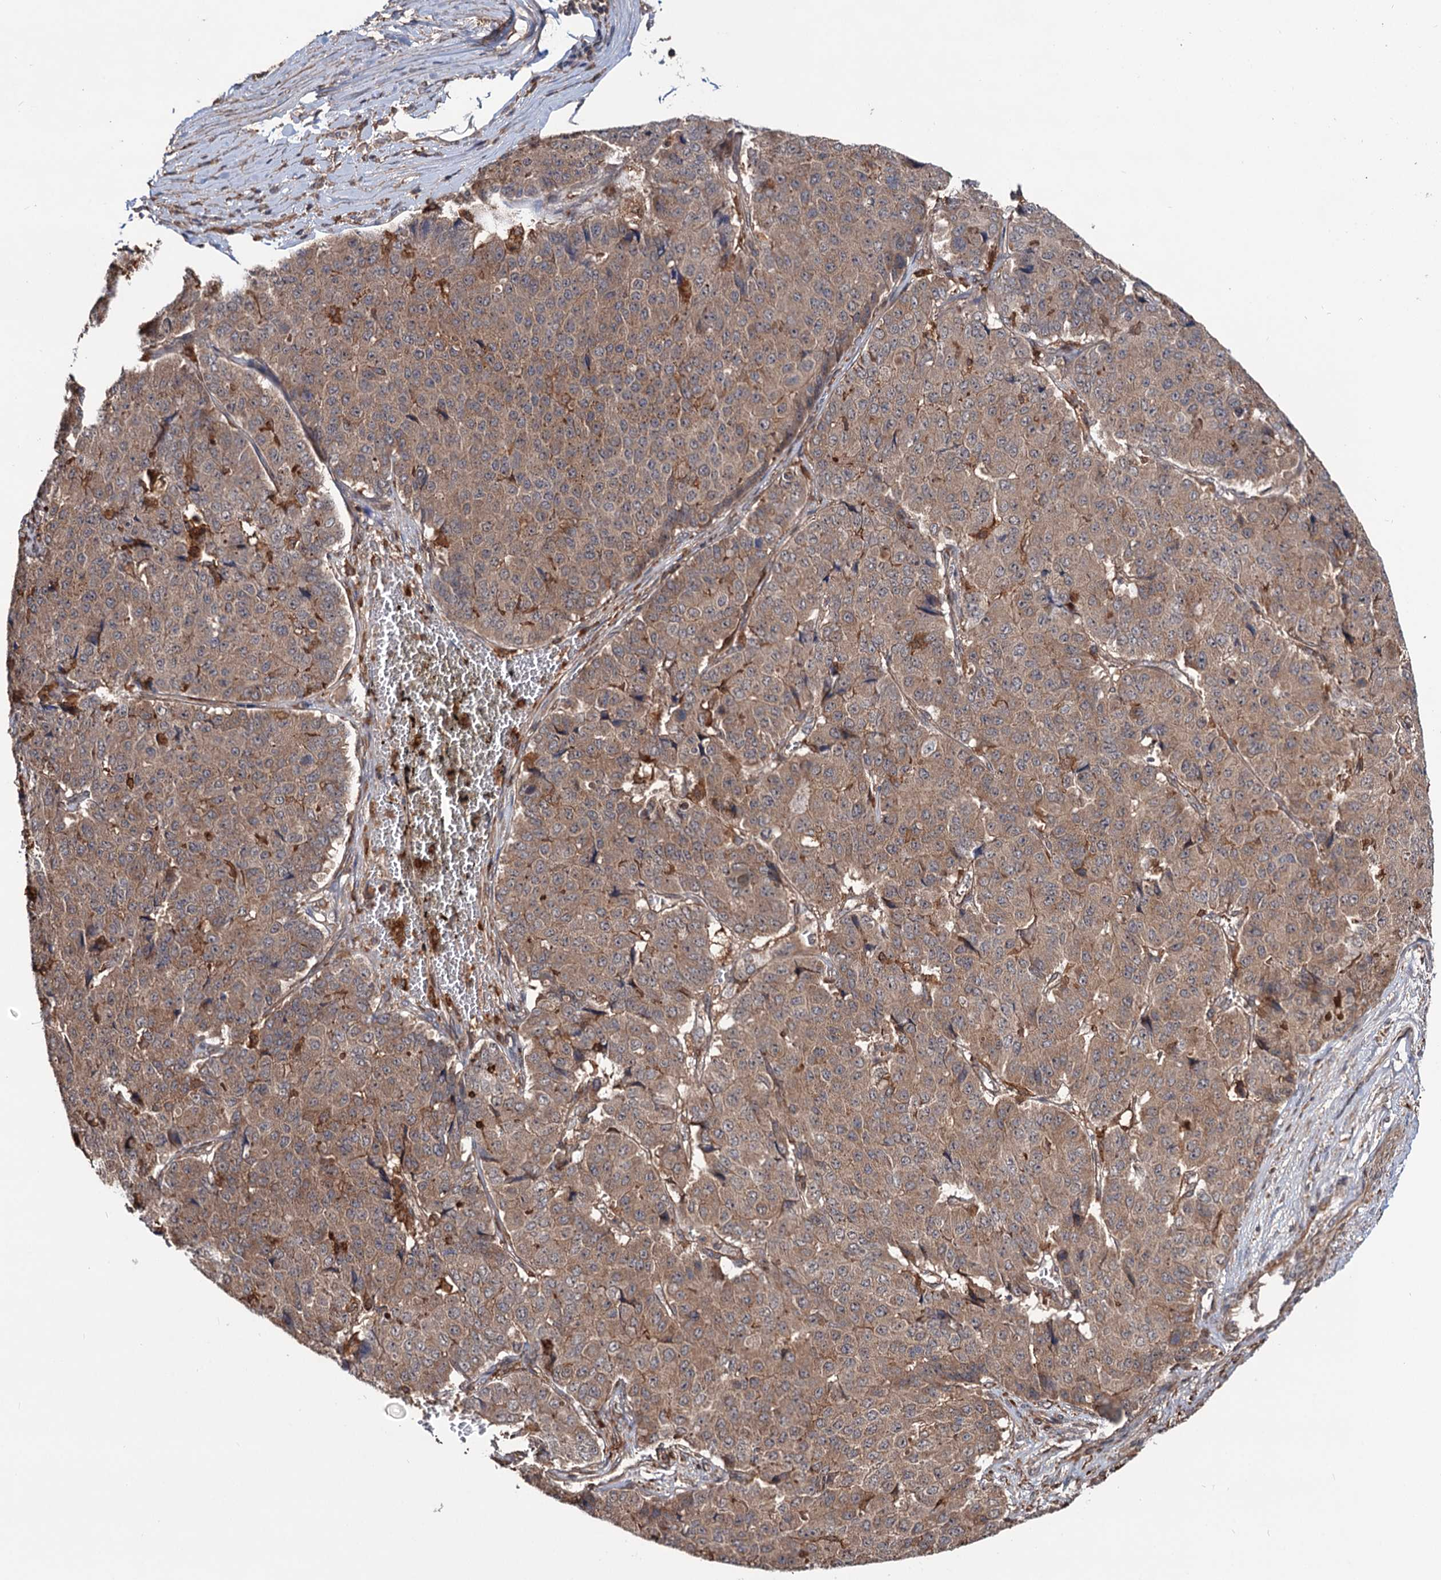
{"staining": {"intensity": "moderate", "quantity": ">75%", "location": "cytoplasmic/membranous"}, "tissue": "pancreatic cancer", "cell_type": "Tumor cells", "image_type": "cancer", "snomed": [{"axis": "morphology", "description": "Adenocarcinoma, NOS"}, {"axis": "topography", "description": "Pancreas"}], "caption": "Pancreatic cancer stained with DAB immunohistochemistry shows medium levels of moderate cytoplasmic/membranous expression in about >75% of tumor cells. Nuclei are stained in blue.", "gene": "GRIP1", "patient": {"sex": "male", "age": 50}}